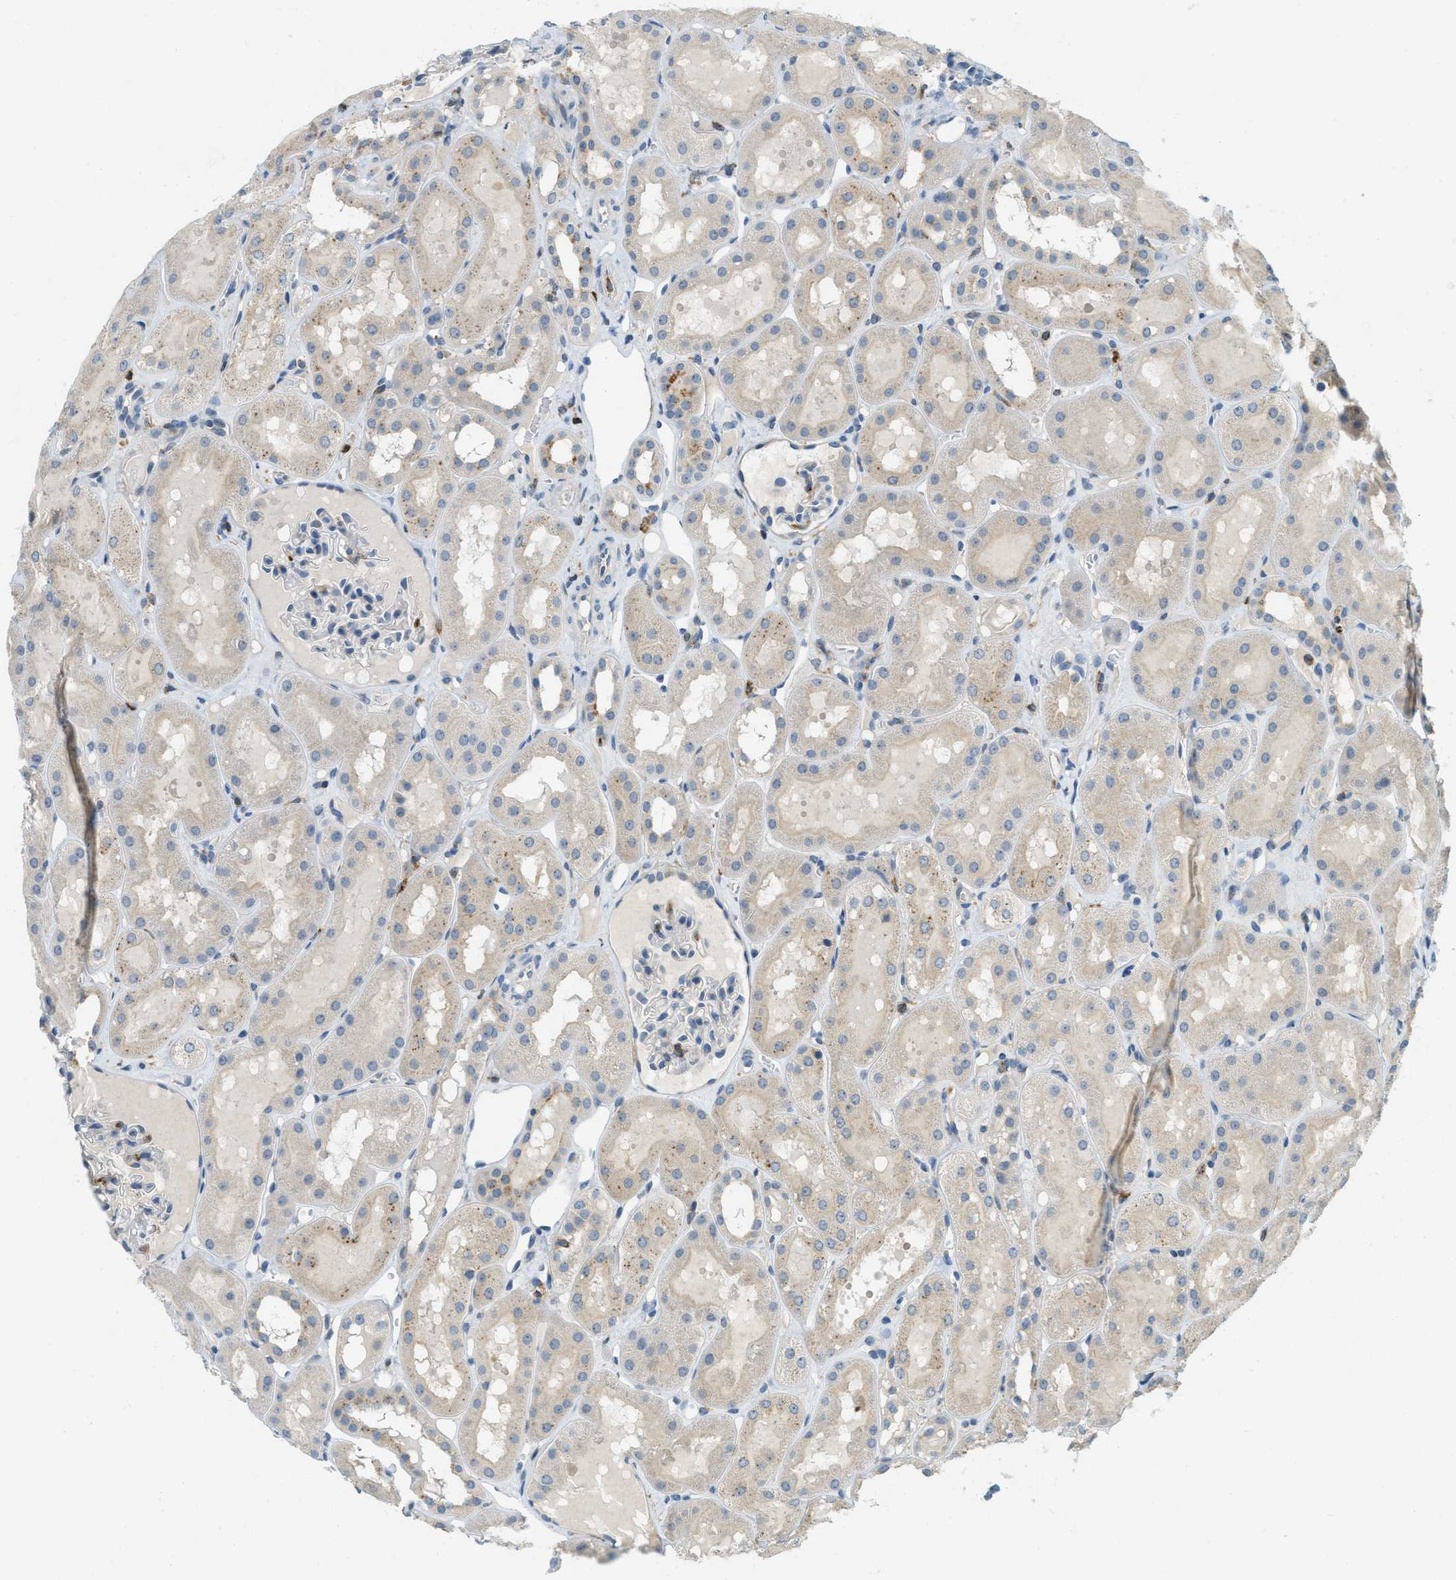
{"staining": {"intensity": "negative", "quantity": "none", "location": "none"}, "tissue": "kidney", "cell_type": "Cells in glomeruli", "image_type": "normal", "snomed": [{"axis": "morphology", "description": "Normal tissue, NOS"}, {"axis": "topography", "description": "Kidney"}, {"axis": "topography", "description": "Urinary bladder"}], "caption": "Immunohistochemistry (IHC) micrograph of unremarkable kidney stained for a protein (brown), which shows no positivity in cells in glomeruli.", "gene": "PLBD2", "patient": {"sex": "male", "age": 16}}